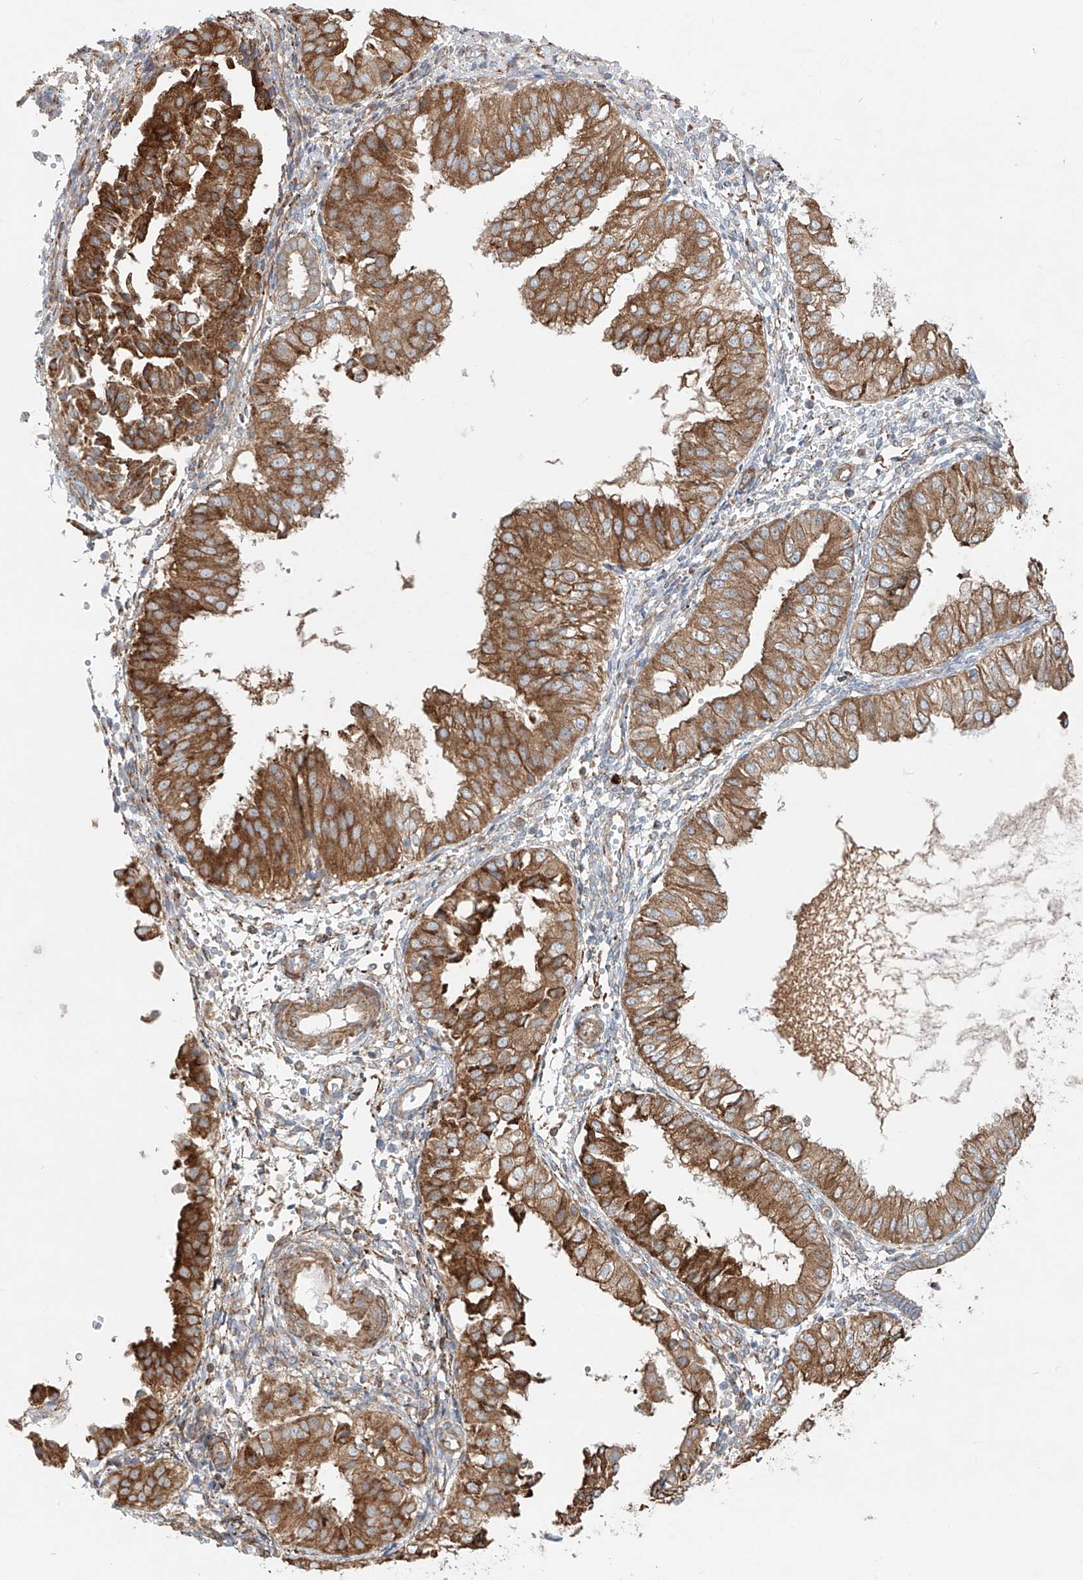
{"staining": {"intensity": "moderate", "quantity": ">75%", "location": "cytoplasmic/membranous"}, "tissue": "endometrial cancer", "cell_type": "Tumor cells", "image_type": "cancer", "snomed": [{"axis": "morphology", "description": "Normal tissue, NOS"}, {"axis": "morphology", "description": "Adenocarcinoma, NOS"}, {"axis": "topography", "description": "Endometrium"}], "caption": "Tumor cells show moderate cytoplasmic/membranous staining in approximately >75% of cells in endometrial cancer (adenocarcinoma). Using DAB (3,3'-diaminobenzidine) (brown) and hematoxylin (blue) stains, captured at high magnification using brightfield microscopy.", "gene": "EIPR1", "patient": {"sex": "female", "age": 53}}